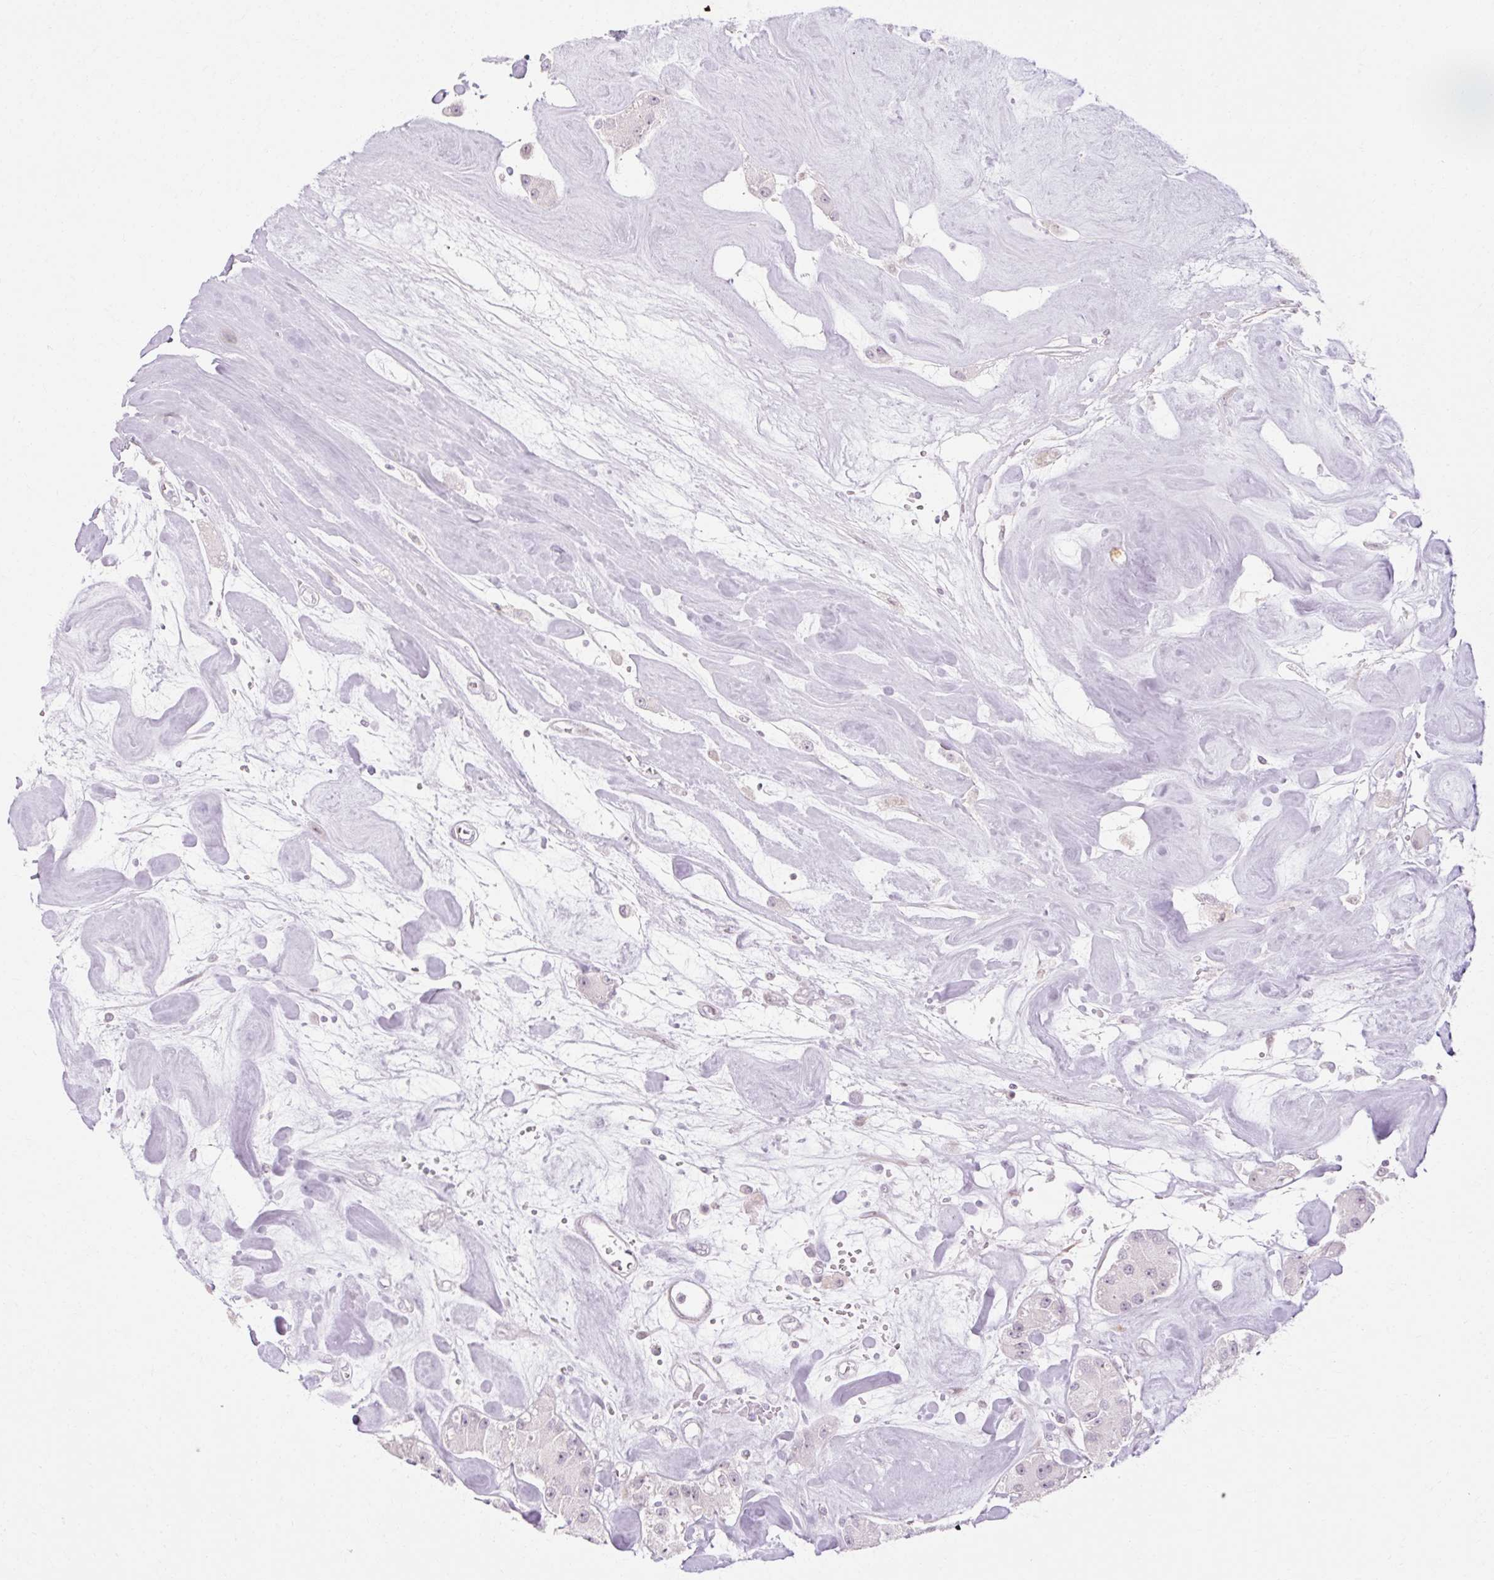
{"staining": {"intensity": "weak", "quantity": "<25%", "location": "nuclear"}, "tissue": "carcinoid", "cell_type": "Tumor cells", "image_type": "cancer", "snomed": [{"axis": "morphology", "description": "Carcinoid, malignant, NOS"}, {"axis": "topography", "description": "Pancreas"}], "caption": "Human malignant carcinoid stained for a protein using immunohistochemistry (IHC) demonstrates no positivity in tumor cells.", "gene": "C3orf49", "patient": {"sex": "male", "age": 41}}